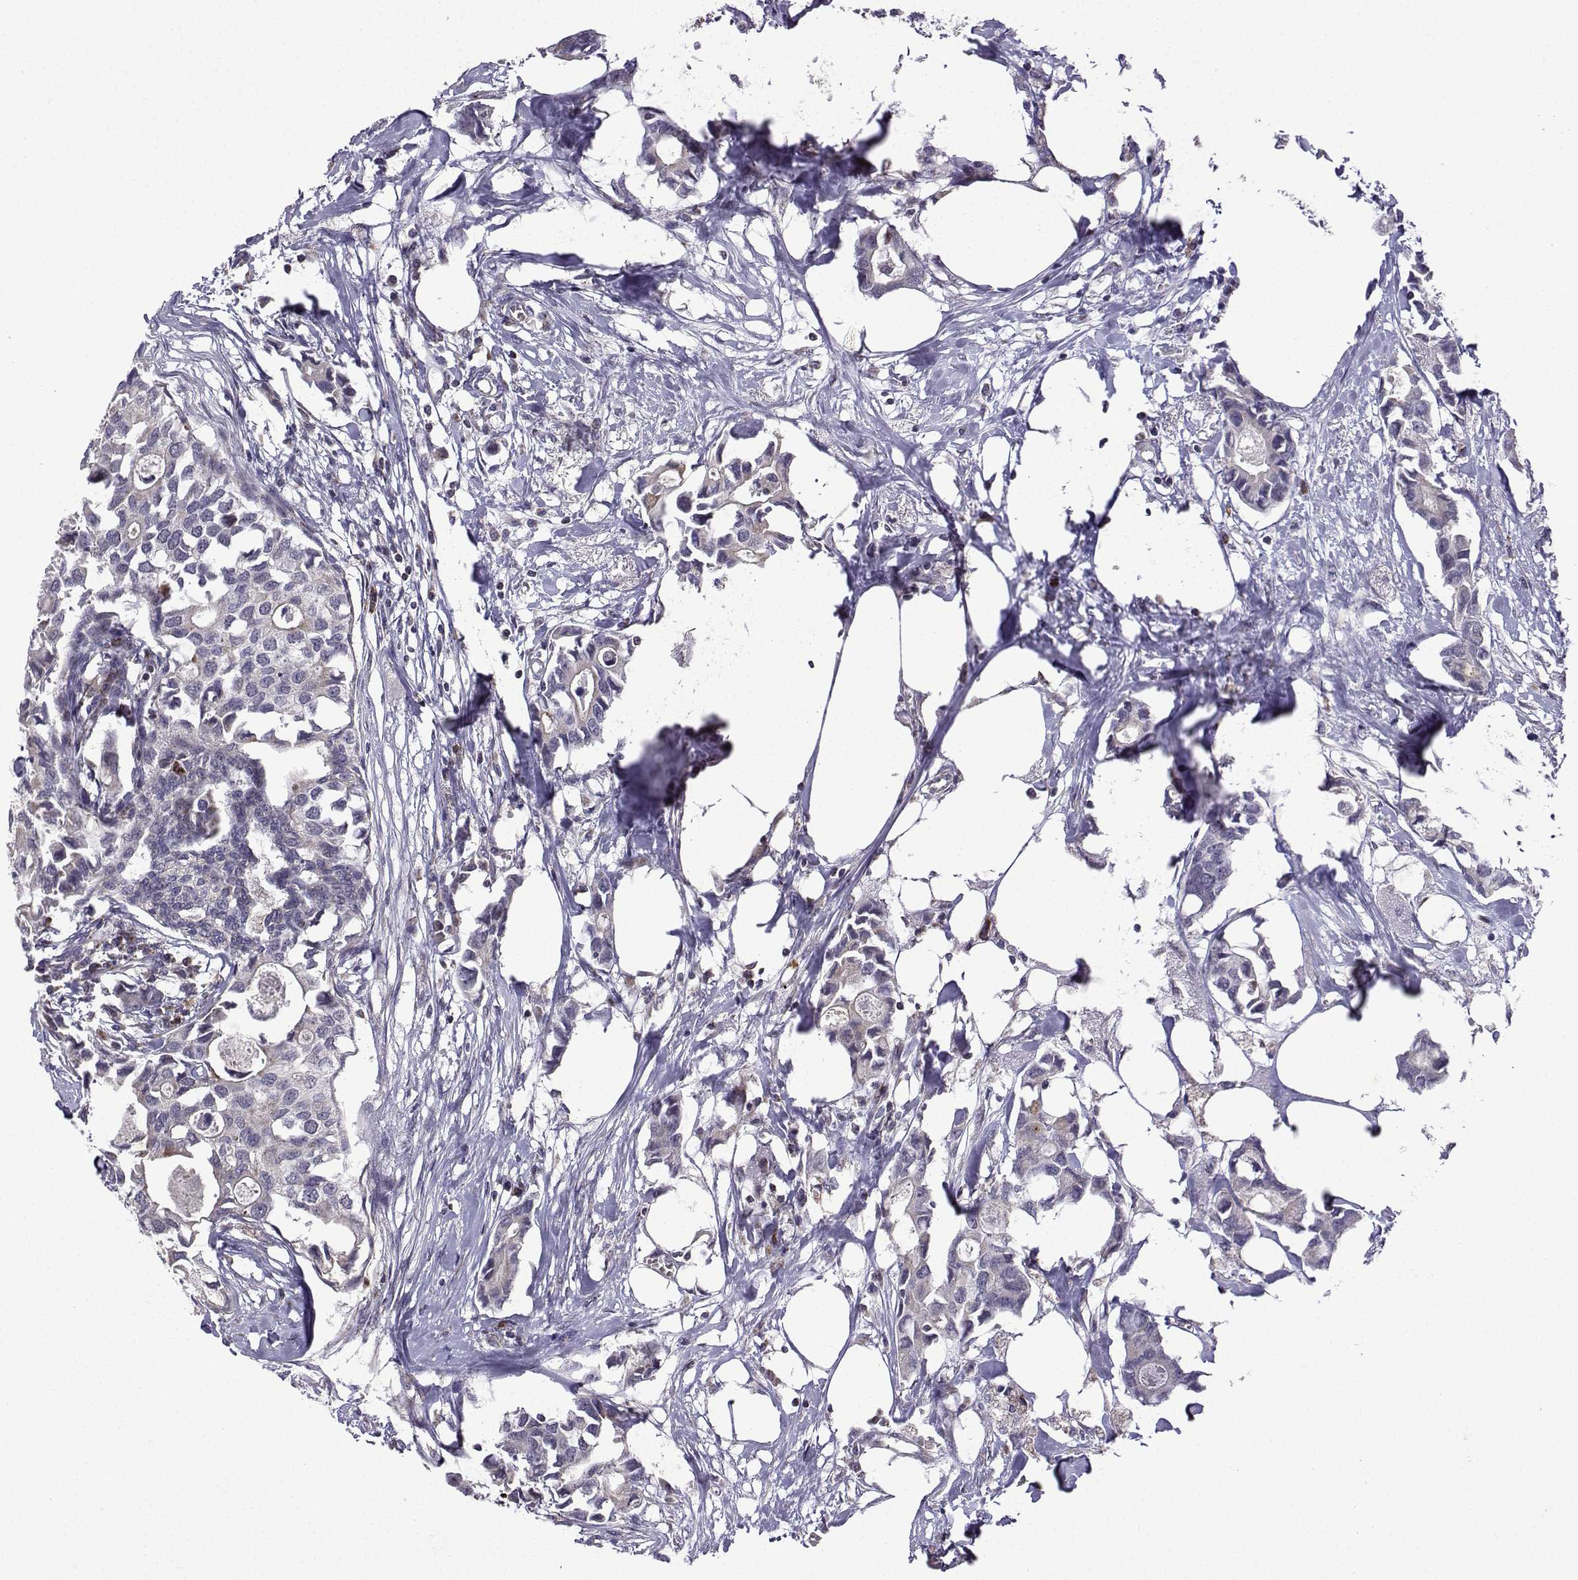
{"staining": {"intensity": "negative", "quantity": "none", "location": "none"}, "tissue": "breast cancer", "cell_type": "Tumor cells", "image_type": "cancer", "snomed": [{"axis": "morphology", "description": "Duct carcinoma"}, {"axis": "topography", "description": "Breast"}], "caption": "High magnification brightfield microscopy of breast cancer (intraductal carcinoma) stained with DAB (brown) and counterstained with hematoxylin (blue): tumor cells show no significant positivity.", "gene": "TAB2", "patient": {"sex": "female", "age": 83}}